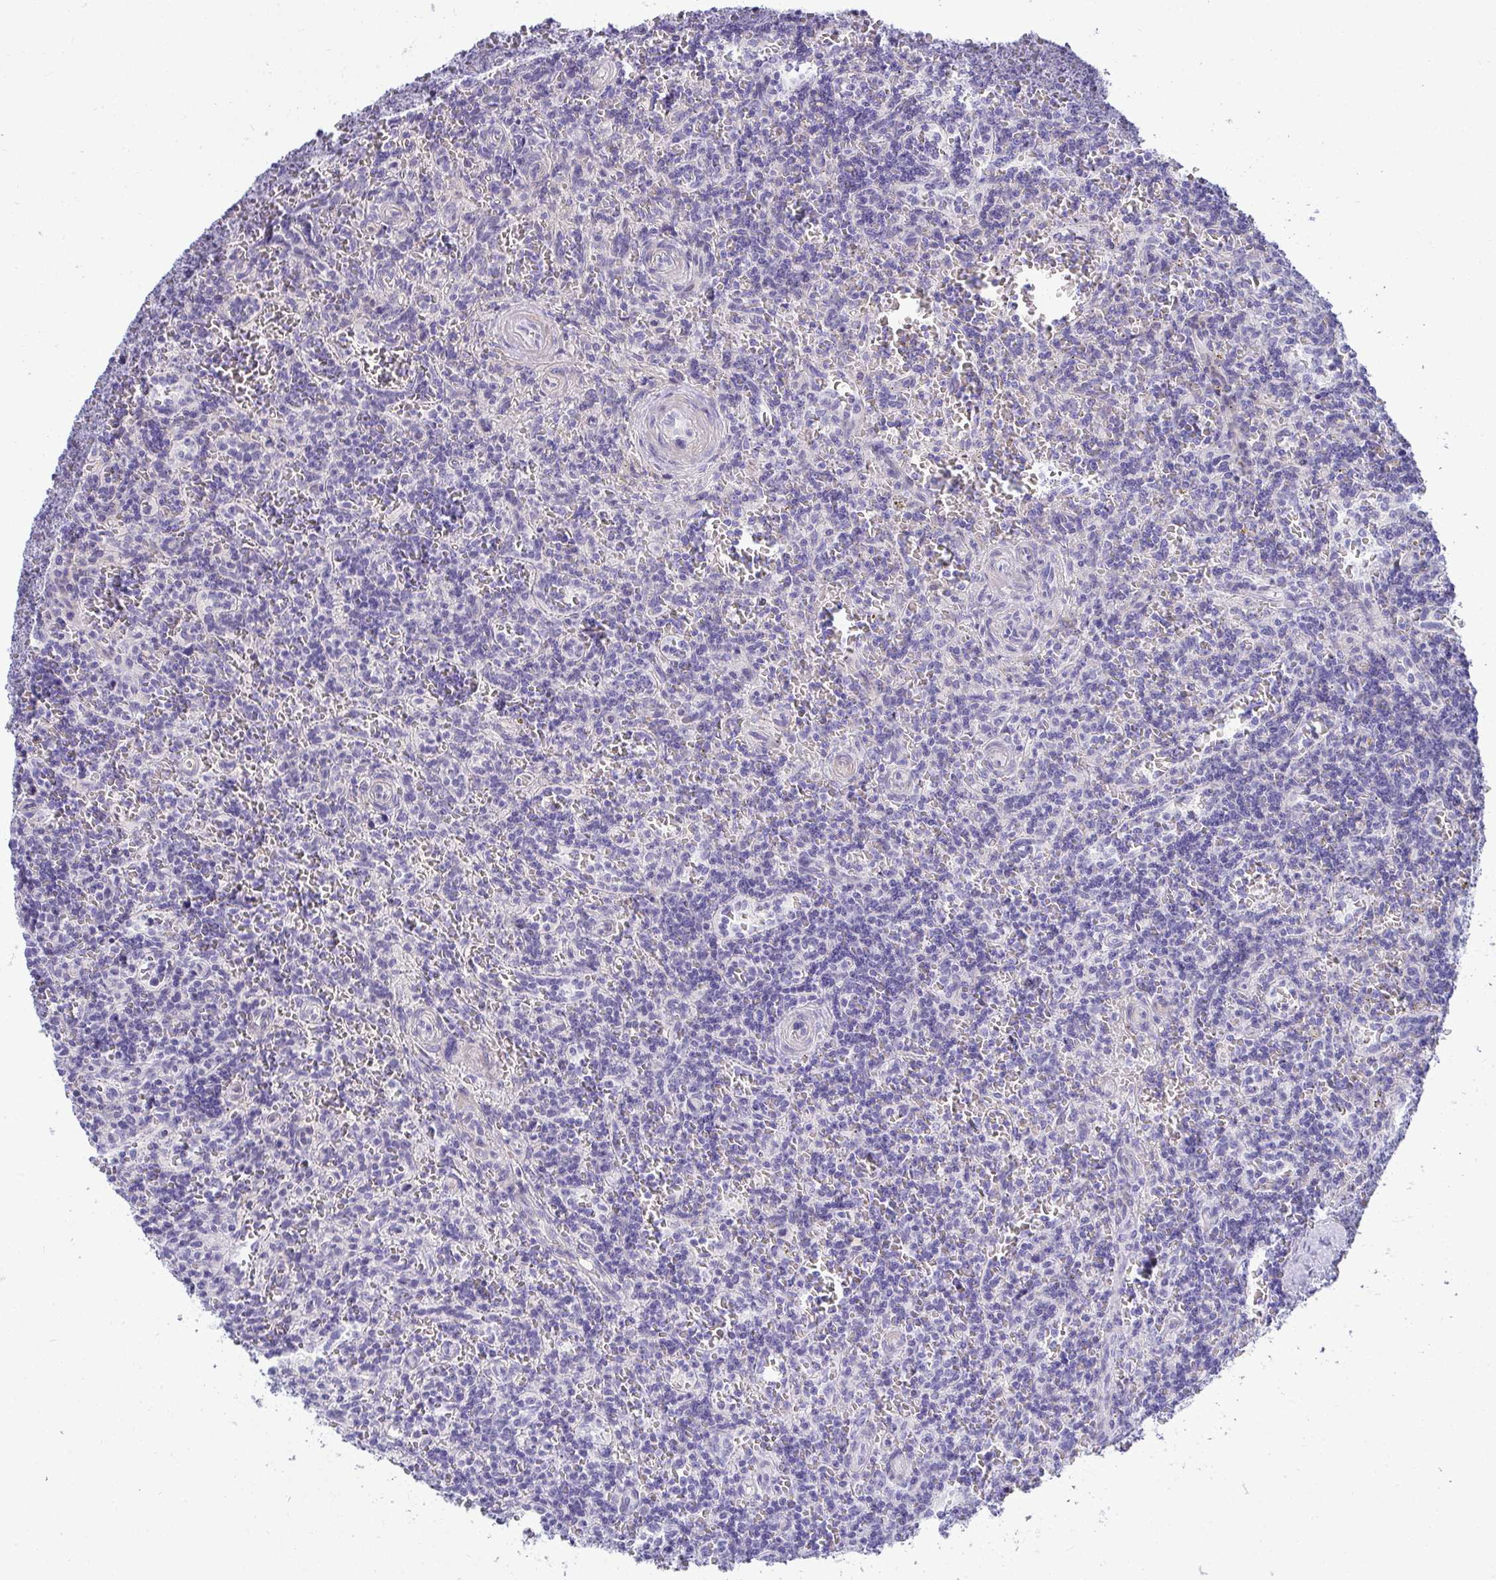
{"staining": {"intensity": "negative", "quantity": "none", "location": "none"}, "tissue": "lymphoma", "cell_type": "Tumor cells", "image_type": "cancer", "snomed": [{"axis": "morphology", "description": "Malignant lymphoma, non-Hodgkin's type, Low grade"}, {"axis": "topography", "description": "Spleen"}], "caption": "High magnification brightfield microscopy of malignant lymphoma, non-Hodgkin's type (low-grade) stained with DAB (3,3'-diaminobenzidine) (brown) and counterstained with hematoxylin (blue): tumor cells show no significant positivity.", "gene": "AK5", "patient": {"sex": "male", "age": 73}}